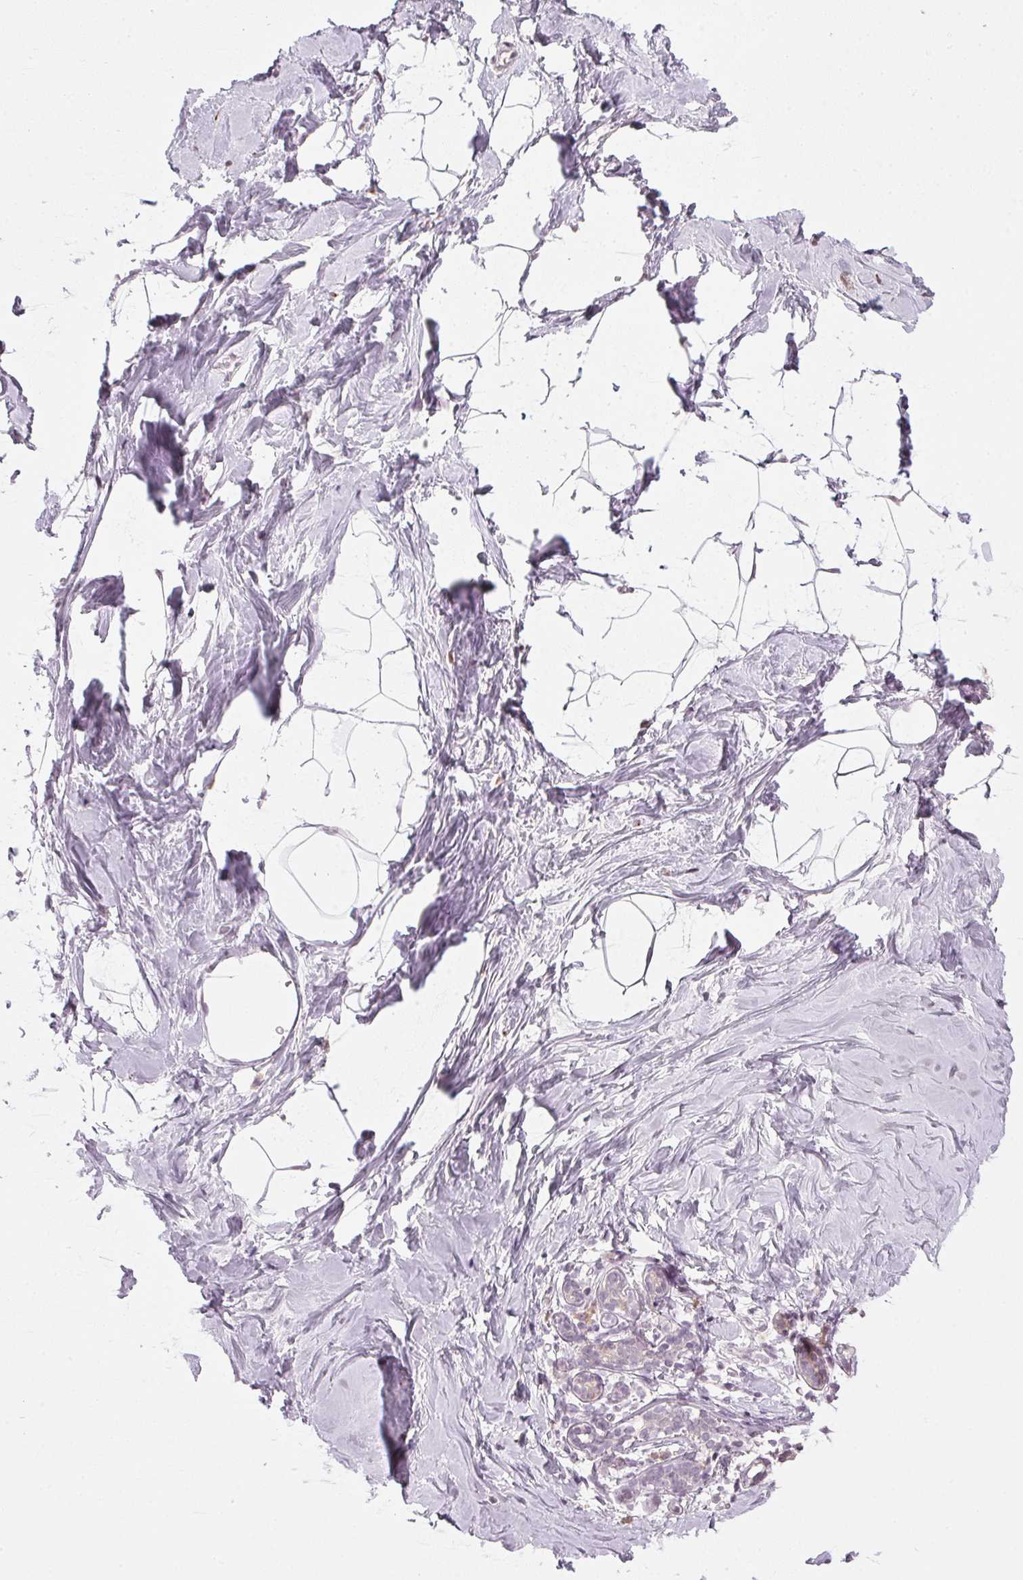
{"staining": {"intensity": "negative", "quantity": "none", "location": "none"}, "tissue": "breast", "cell_type": "Adipocytes", "image_type": "normal", "snomed": [{"axis": "morphology", "description": "Normal tissue, NOS"}, {"axis": "topography", "description": "Breast"}], "caption": "This is a histopathology image of immunohistochemistry (IHC) staining of benign breast, which shows no expression in adipocytes.", "gene": "SFRP4", "patient": {"sex": "female", "age": 32}}